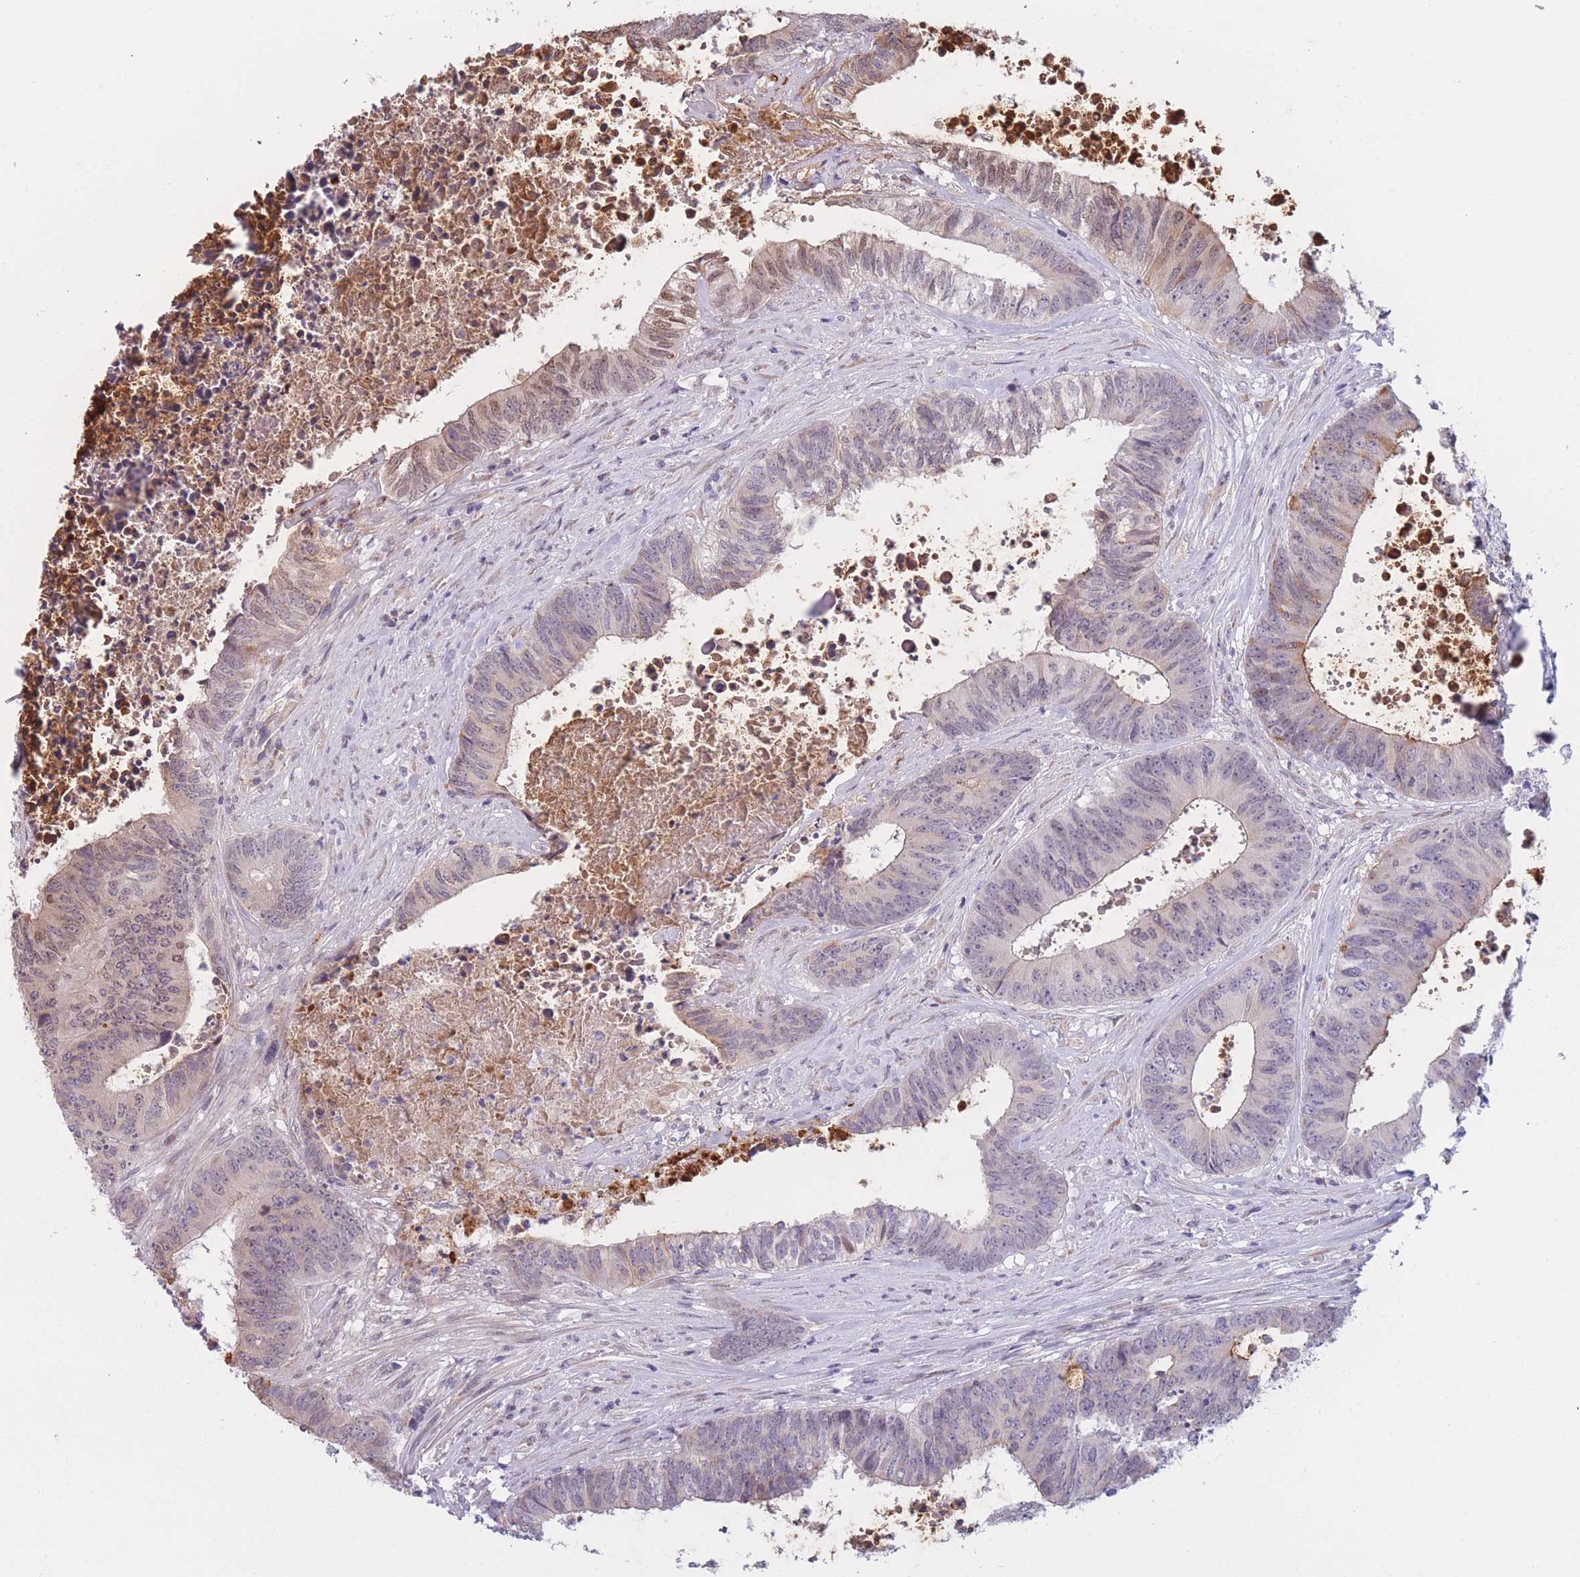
{"staining": {"intensity": "weak", "quantity": "<25%", "location": "cytoplasmic/membranous,nuclear"}, "tissue": "colorectal cancer", "cell_type": "Tumor cells", "image_type": "cancer", "snomed": [{"axis": "morphology", "description": "Adenocarcinoma, NOS"}, {"axis": "topography", "description": "Rectum"}], "caption": "High power microscopy image of an immunohistochemistry (IHC) histopathology image of adenocarcinoma (colorectal), revealing no significant staining in tumor cells. (Brightfield microscopy of DAB (3,3'-diaminobenzidine) immunohistochemistry (IHC) at high magnification).", "gene": "COL27A1", "patient": {"sex": "male", "age": 72}}